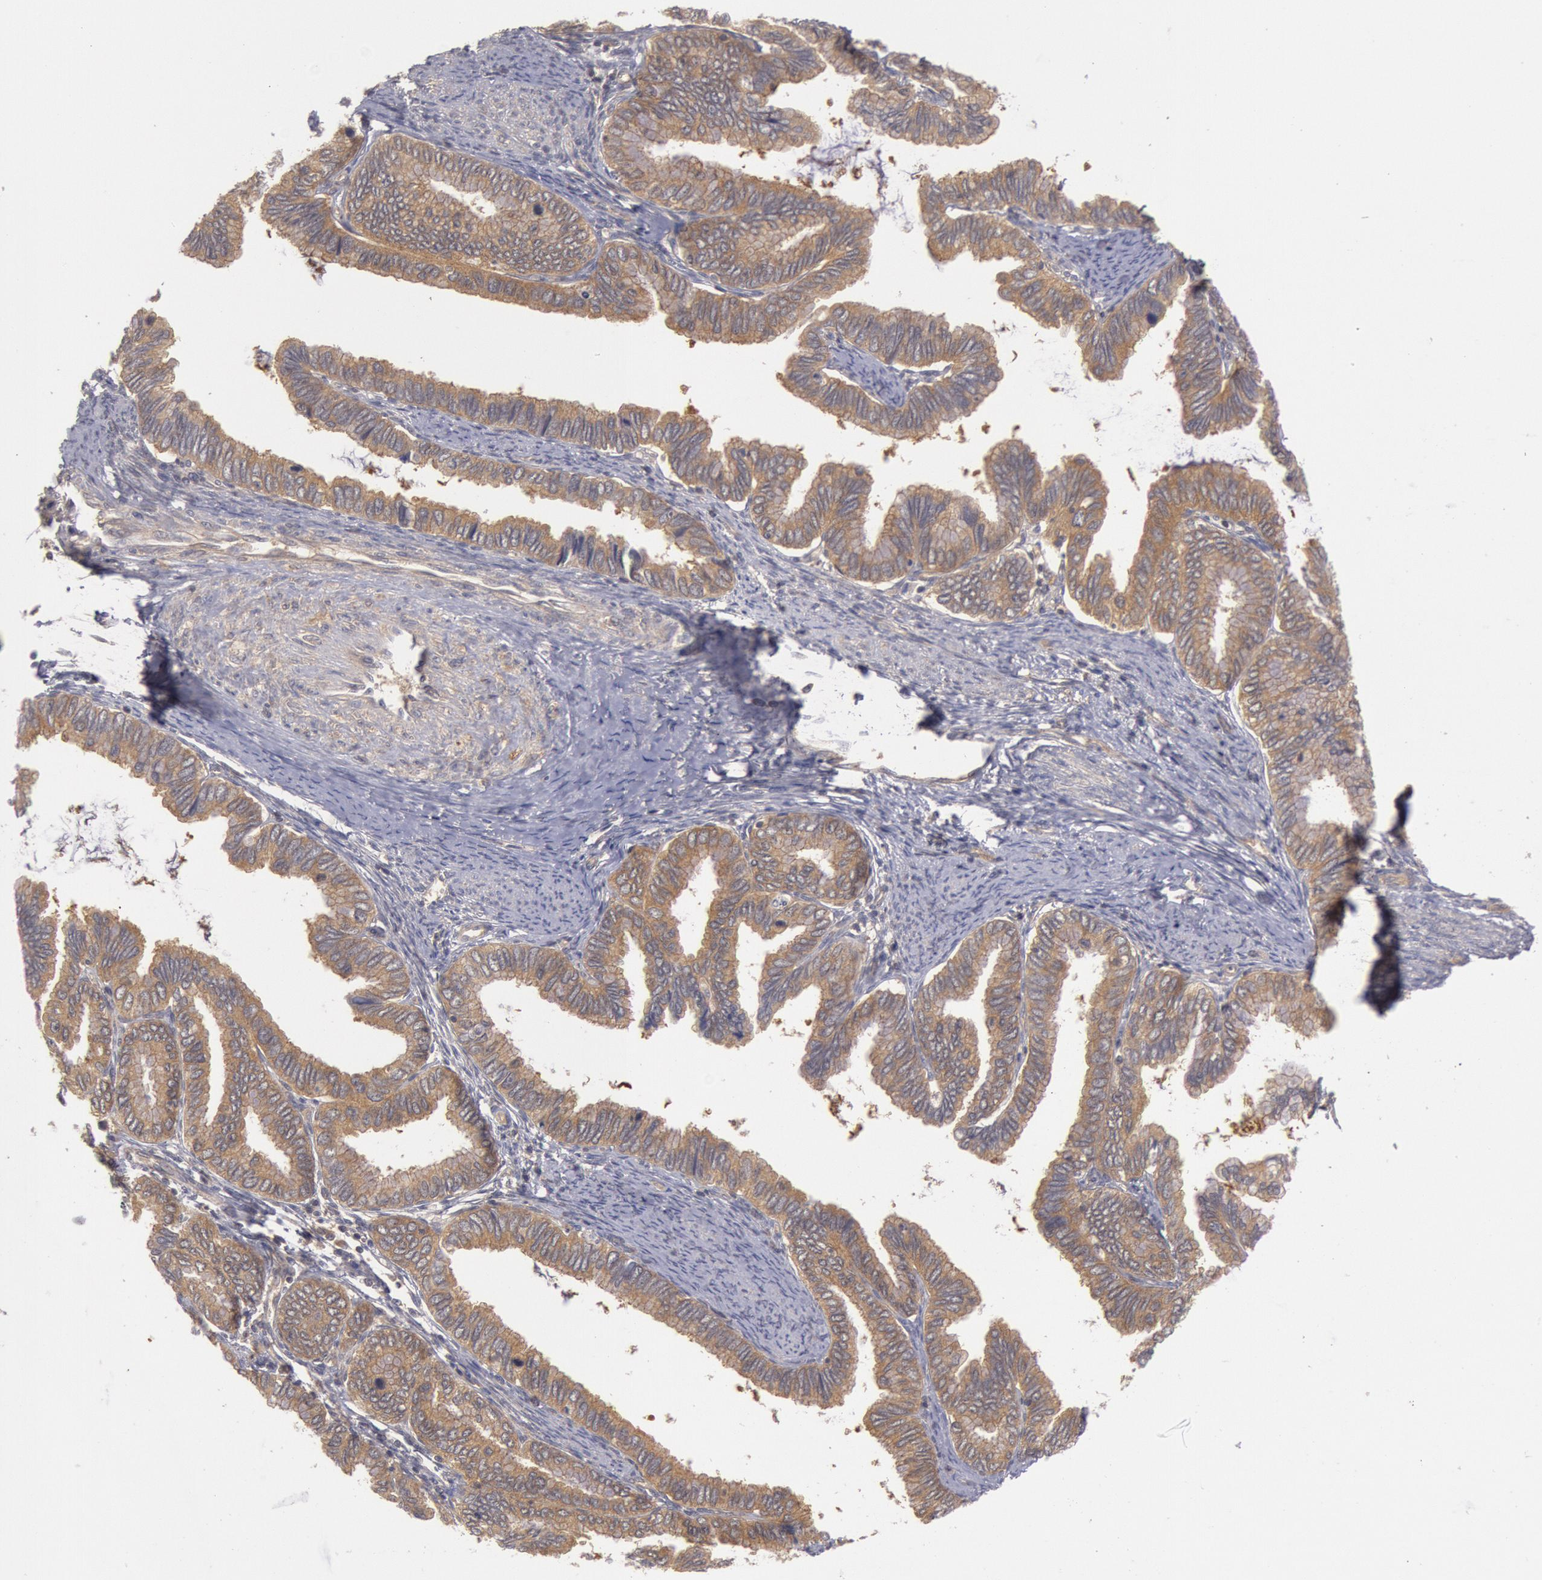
{"staining": {"intensity": "moderate", "quantity": ">75%", "location": "cytoplasmic/membranous"}, "tissue": "cervical cancer", "cell_type": "Tumor cells", "image_type": "cancer", "snomed": [{"axis": "morphology", "description": "Adenocarcinoma, NOS"}, {"axis": "topography", "description": "Cervix"}], "caption": "Immunohistochemistry image of human cervical cancer stained for a protein (brown), which displays medium levels of moderate cytoplasmic/membranous positivity in approximately >75% of tumor cells.", "gene": "BRAF", "patient": {"sex": "female", "age": 49}}